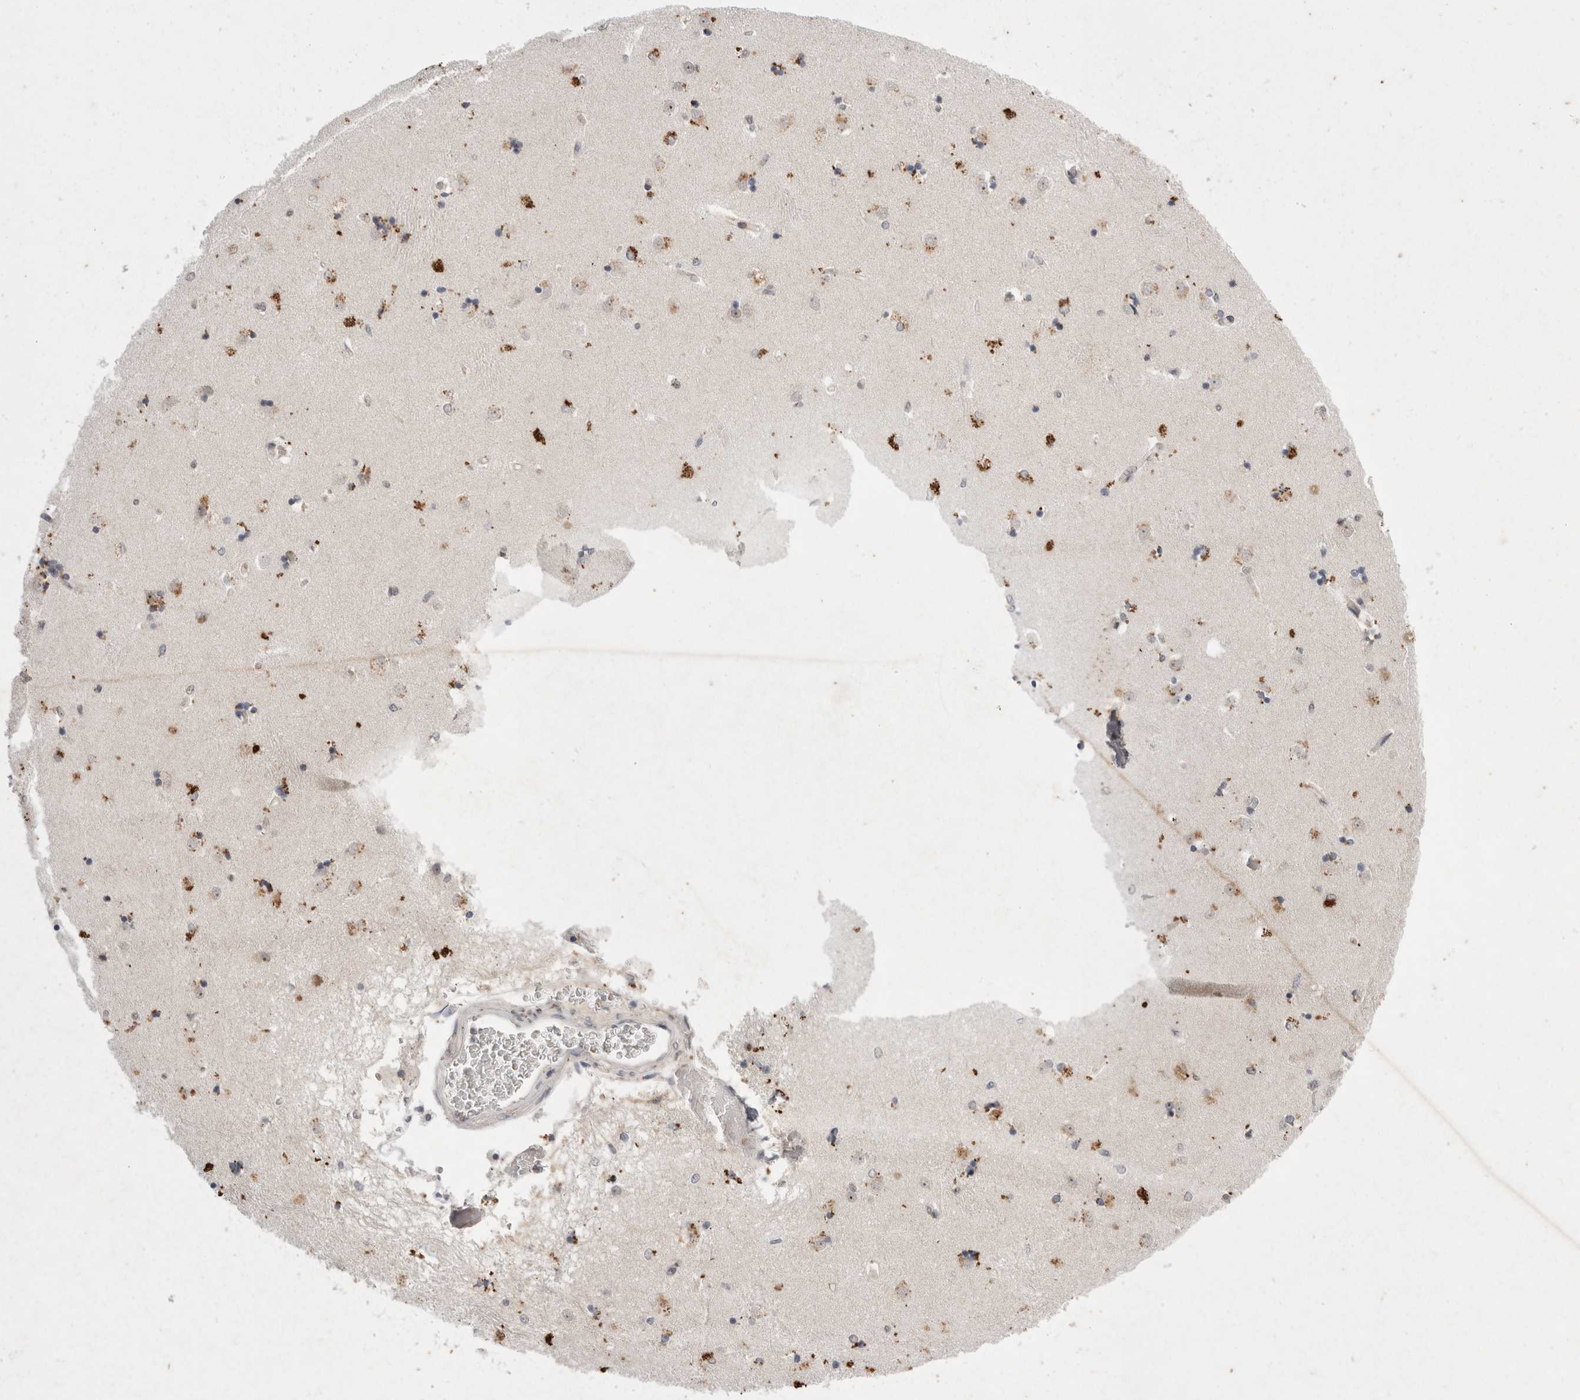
{"staining": {"intensity": "moderate", "quantity": "25%-75%", "location": "cytoplasmic/membranous"}, "tissue": "caudate", "cell_type": "Glial cells", "image_type": "normal", "snomed": [{"axis": "morphology", "description": "Normal tissue, NOS"}, {"axis": "topography", "description": "Lateral ventricle wall"}], "caption": "This micrograph exhibits normal caudate stained with IHC to label a protein in brown. The cytoplasmic/membranous of glial cells show moderate positivity for the protein. Nuclei are counter-stained blue.", "gene": "STK11", "patient": {"sex": "male", "age": 45}}